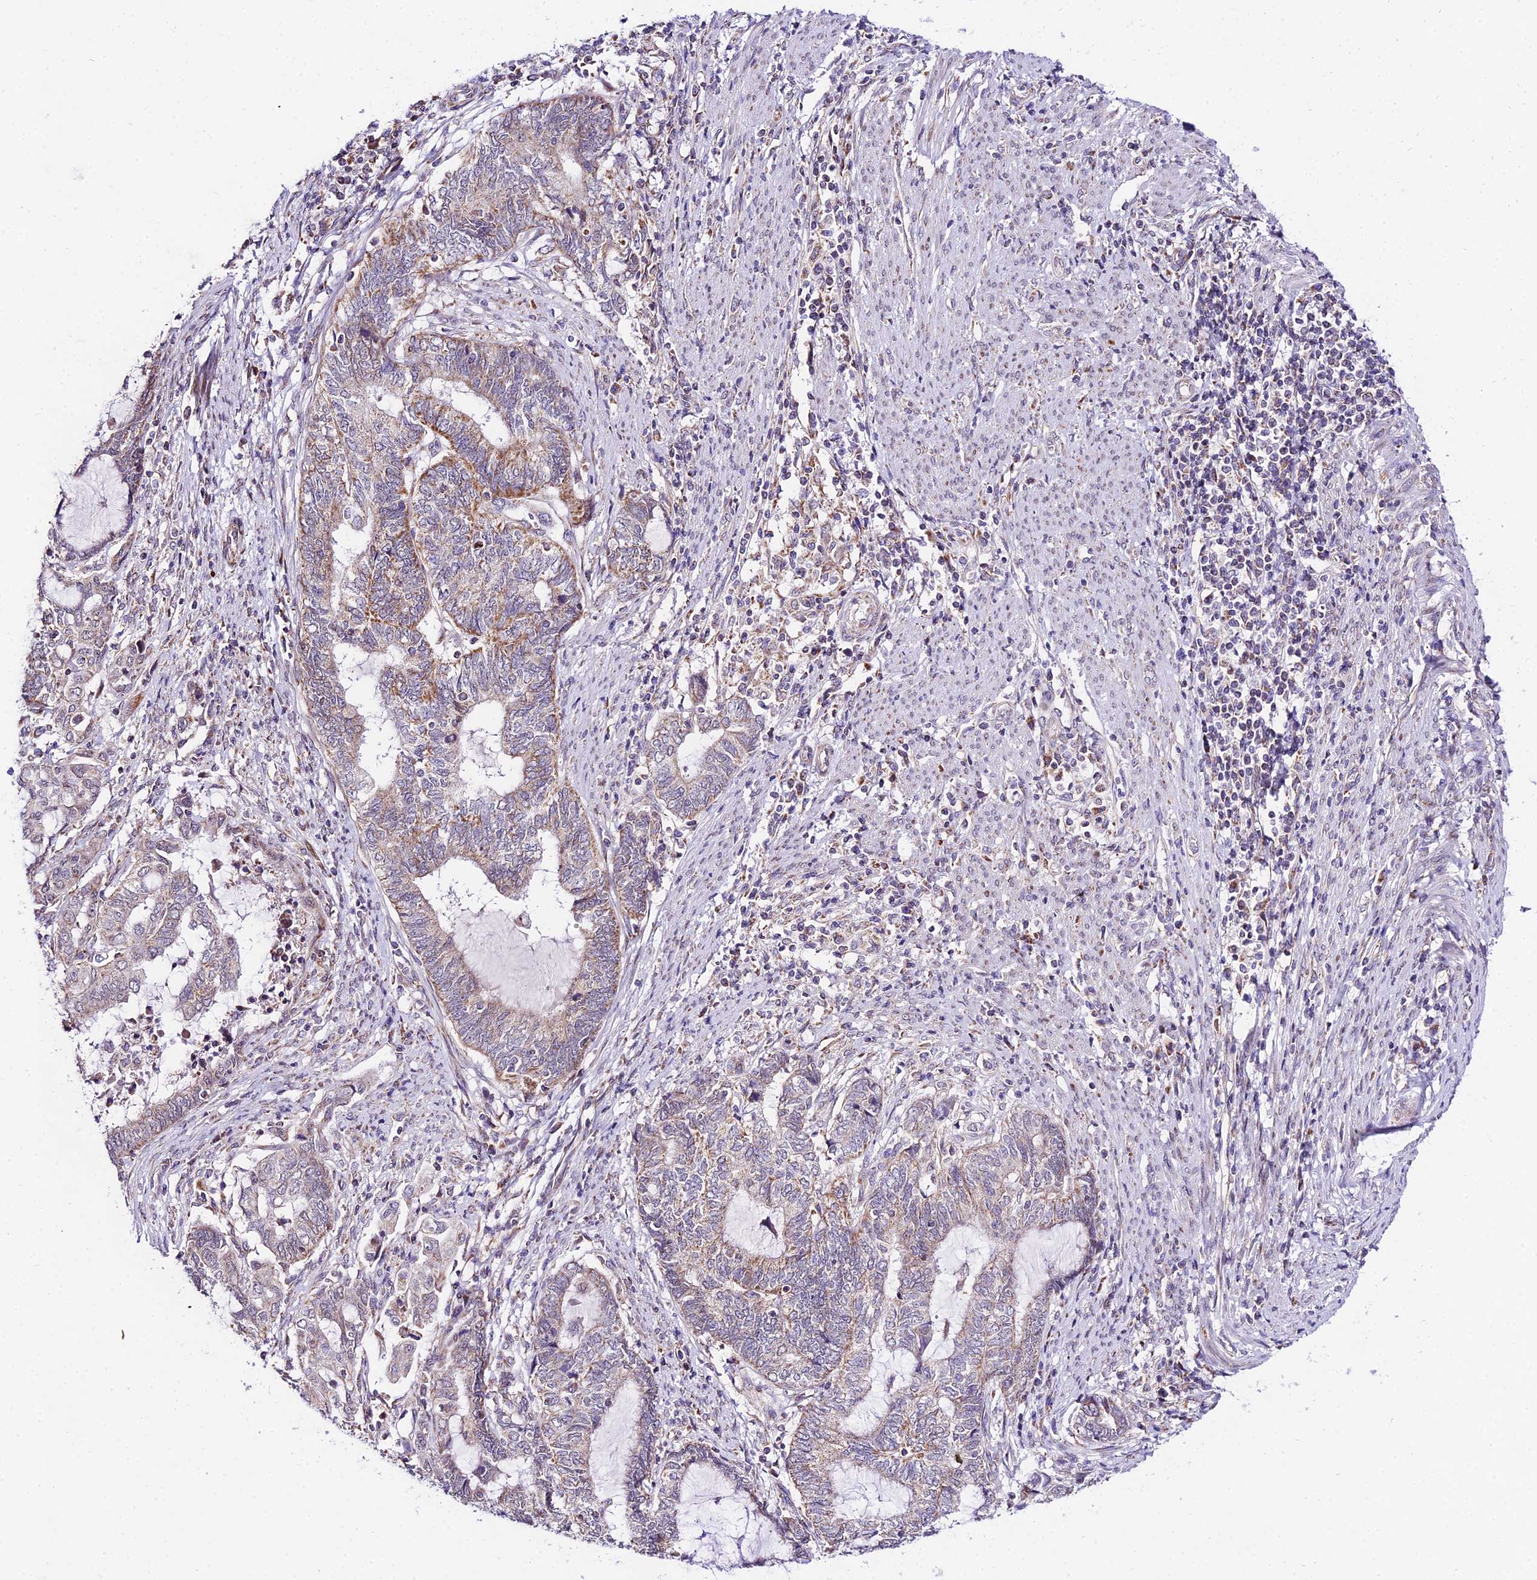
{"staining": {"intensity": "moderate", "quantity": "25%-75%", "location": "cytoplasmic/membranous"}, "tissue": "endometrial cancer", "cell_type": "Tumor cells", "image_type": "cancer", "snomed": [{"axis": "morphology", "description": "Adenocarcinoma, NOS"}, {"axis": "topography", "description": "Uterus"}, {"axis": "topography", "description": "Endometrium"}], "caption": "Endometrial cancer tissue shows moderate cytoplasmic/membranous expression in approximately 25%-75% of tumor cells, visualized by immunohistochemistry.", "gene": "ATP5PB", "patient": {"sex": "female", "age": 70}}